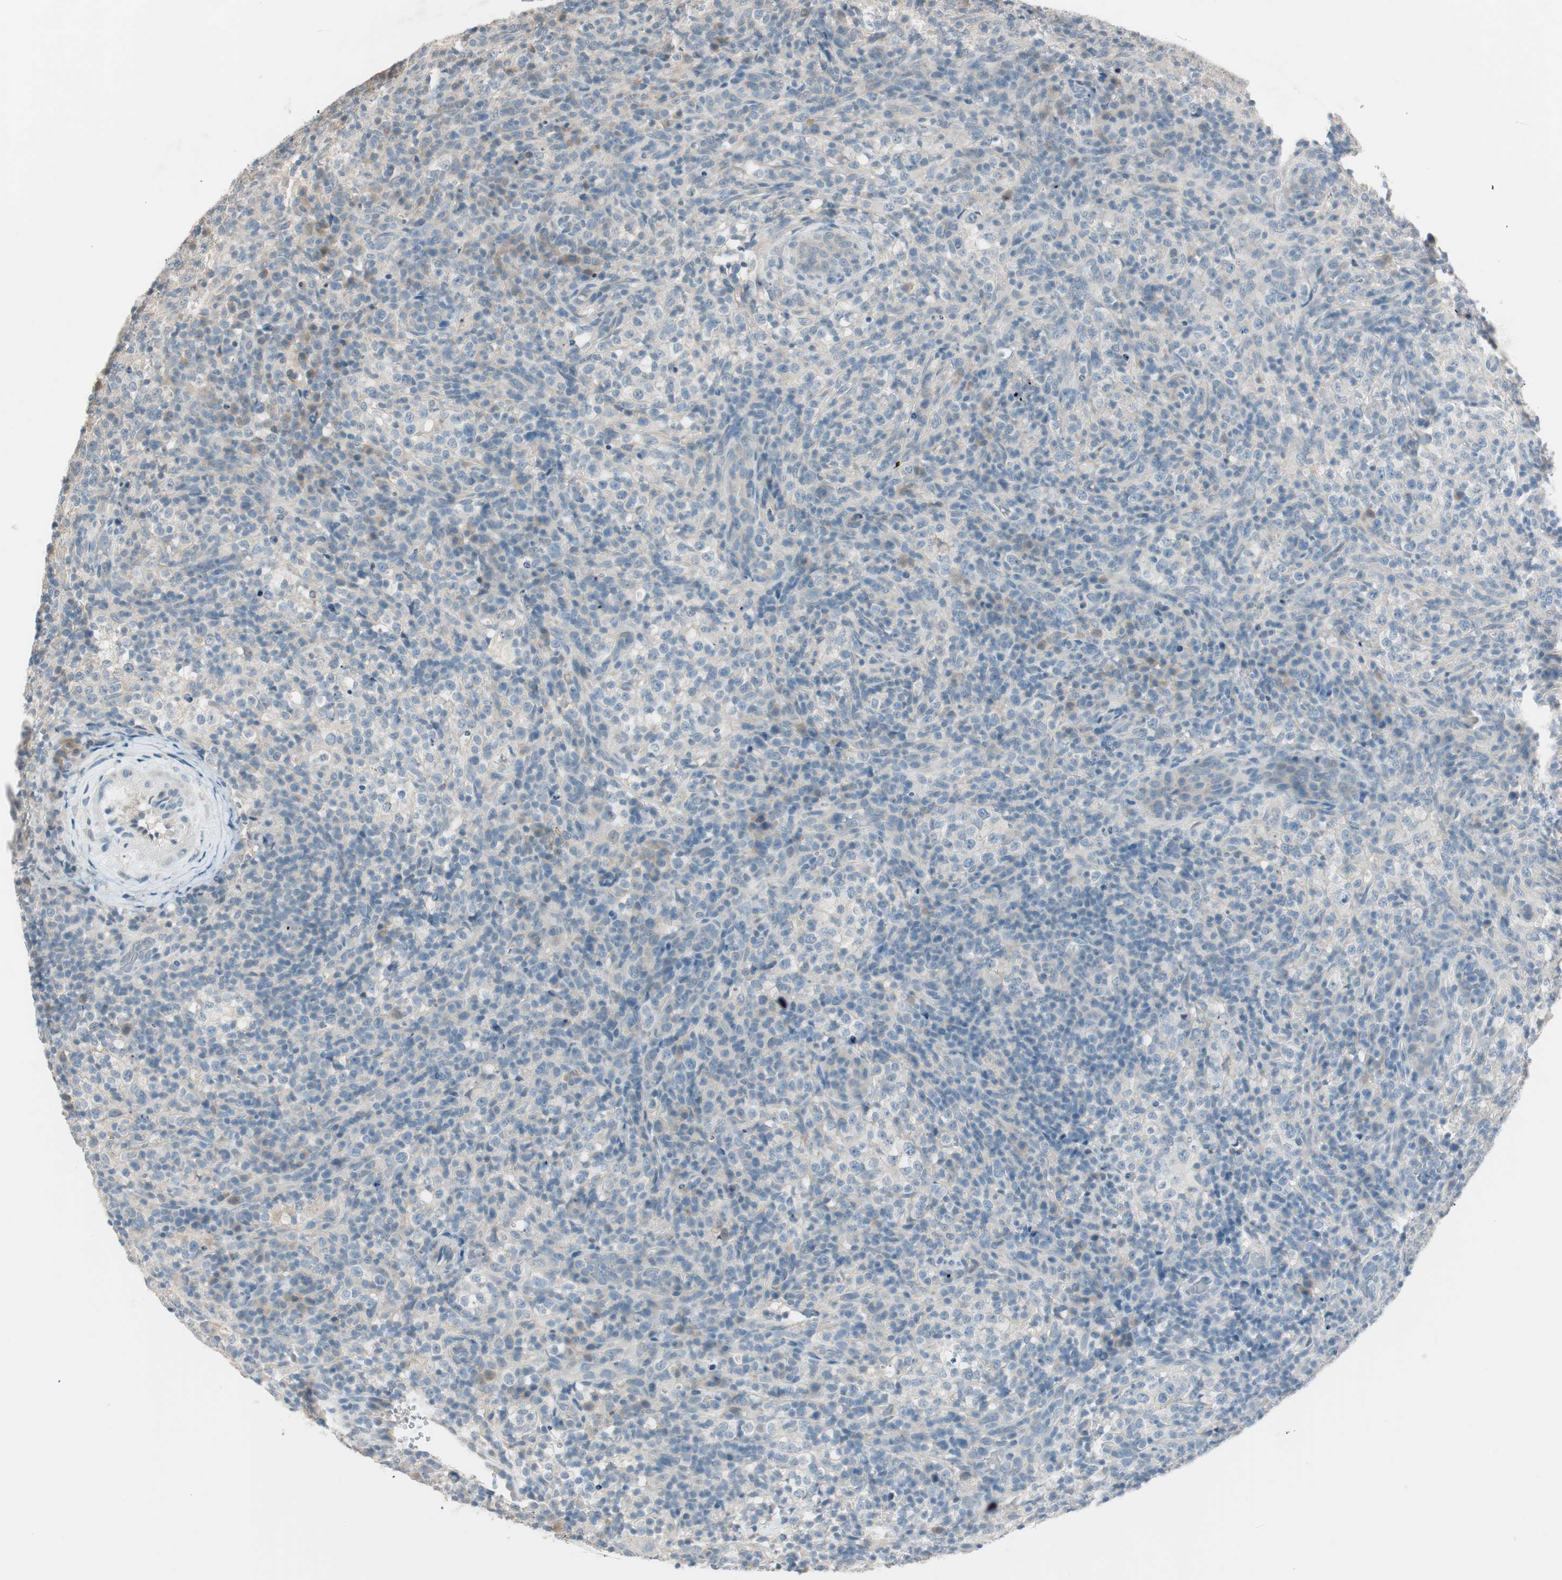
{"staining": {"intensity": "weak", "quantity": "<25%", "location": "cytoplasmic/membranous"}, "tissue": "lymphoma", "cell_type": "Tumor cells", "image_type": "cancer", "snomed": [{"axis": "morphology", "description": "Malignant lymphoma, non-Hodgkin's type, High grade"}, {"axis": "topography", "description": "Lymph node"}], "caption": "Immunohistochemistry micrograph of neoplastic tissue: human lymphoma stained with DAB exhibits no significant protein expression in tumor cells.", "gene": "KHK", "patient": {"sex": "female", "age": 76}}